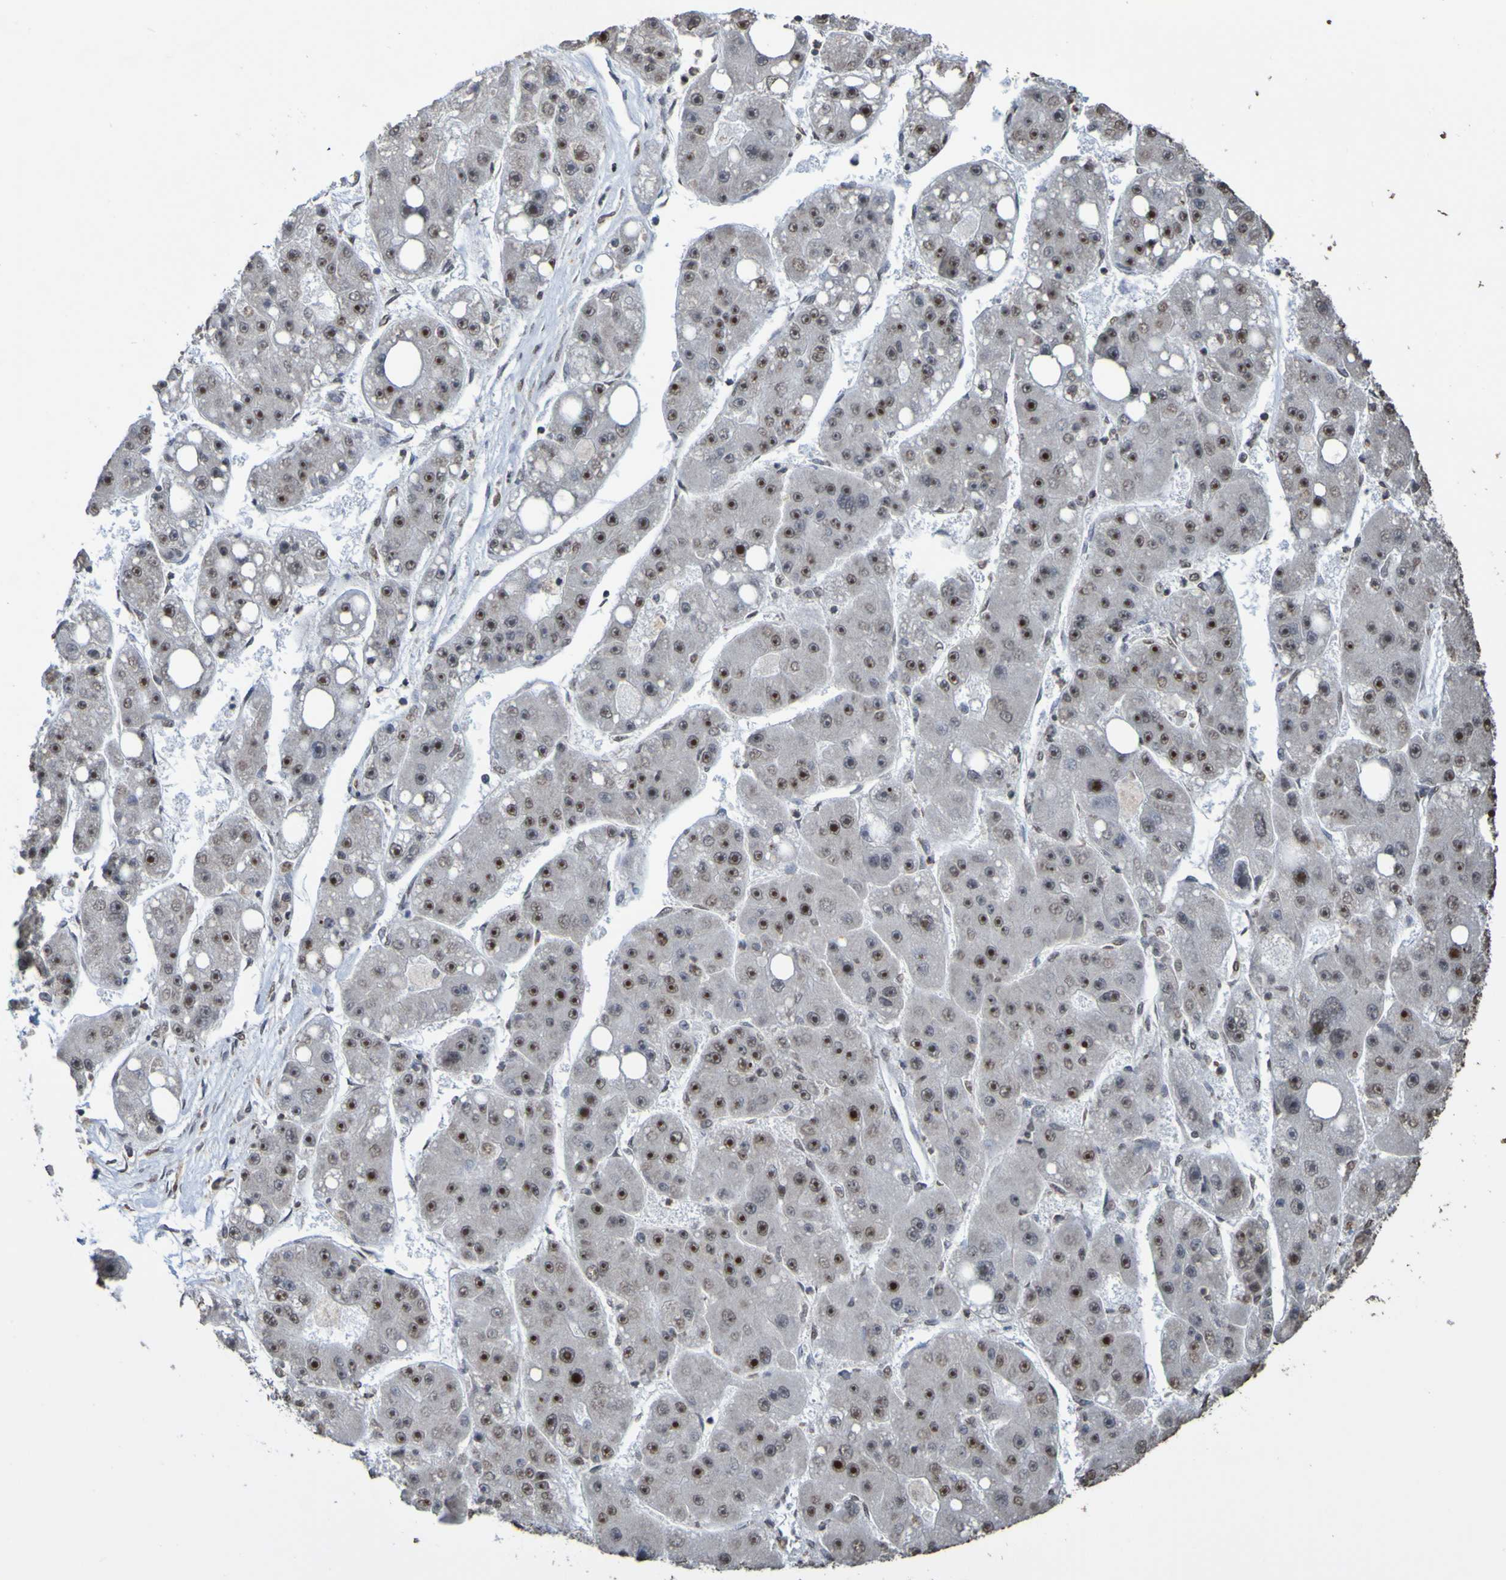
{"staining": {"intensity": "strong", "quantity": ">75%", "location": "nuclear"}, "tissue": "liver cancer", "cell_type": "Tumor cells", "image_type": "cancer", "snomed": [{"axis": "morphology", "description": "Carcinoma, Hepatocellular, NOS"}, {"axis": "topography", "description": "Liver"}], "caption": "Brown immunohistochemical staining in human liver cancer shows strong nuclear staining in about >75% of tumor cells.", "gene": "ALKBH2", "patient": {"sex": "female", "age": 61}}